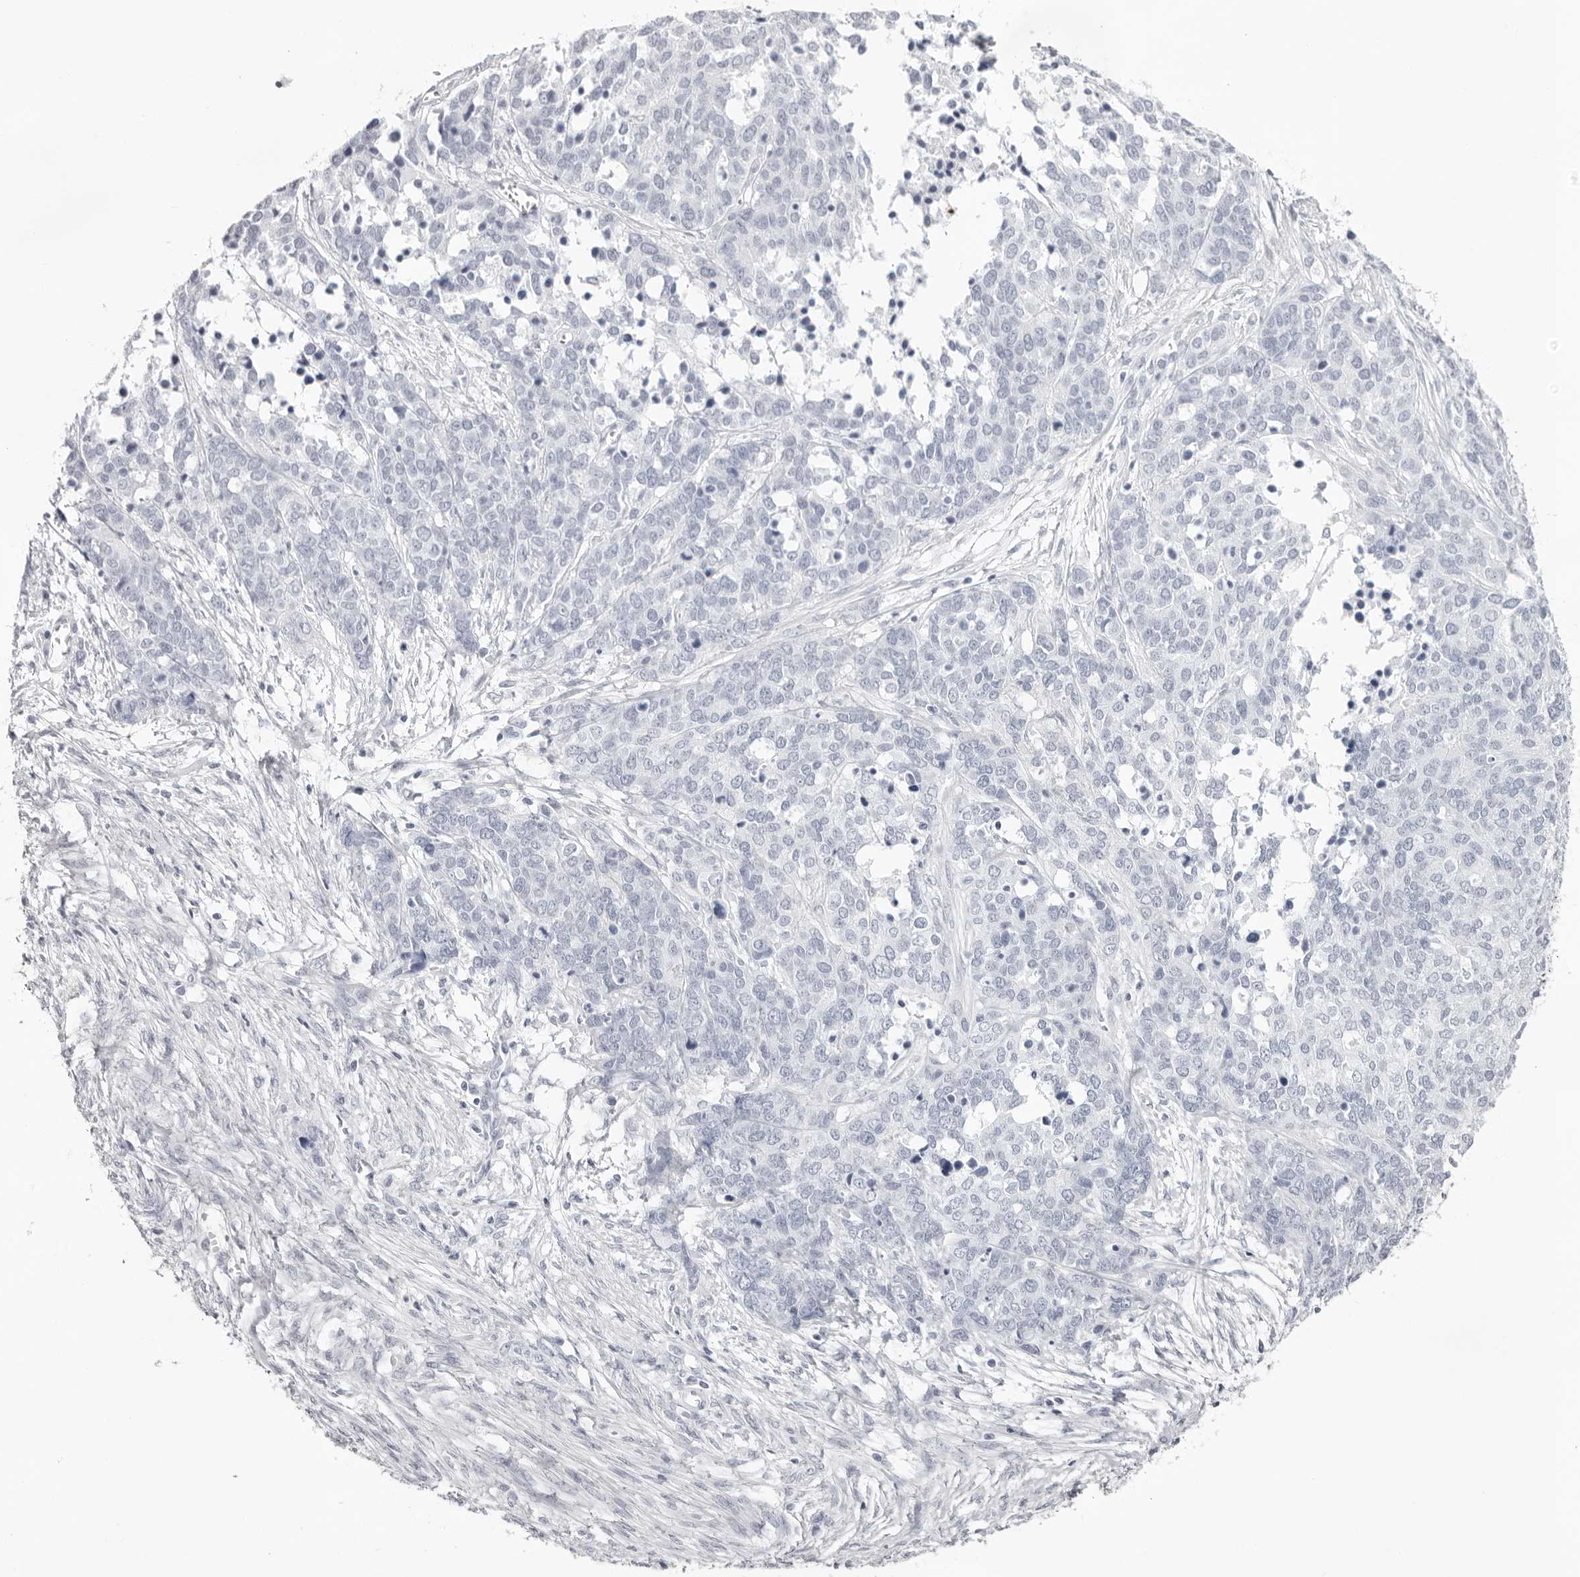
{"staining": {"intensity": "negative", "quantity": "none", "location": "none"}, "tissue": "ovarian cancer", "cell_type": "Tumor cells", "image_type": "cancer", "snomed": [{"axis": "morphology", "description": "Cystadenocarcinoma, serous, NOS"}, {"axis": "topography", "description": "Ovary"}], "caption": "High magnification brightfield microscopy of ovarian cancer (serous cystadenocarcinoma) stained with DAB (brown) and counterstained with hematoxylin (blue): tumor cells show no significant positivity.", "gene": "INSL3", "patient": {"sex": "female", "age": 44}}